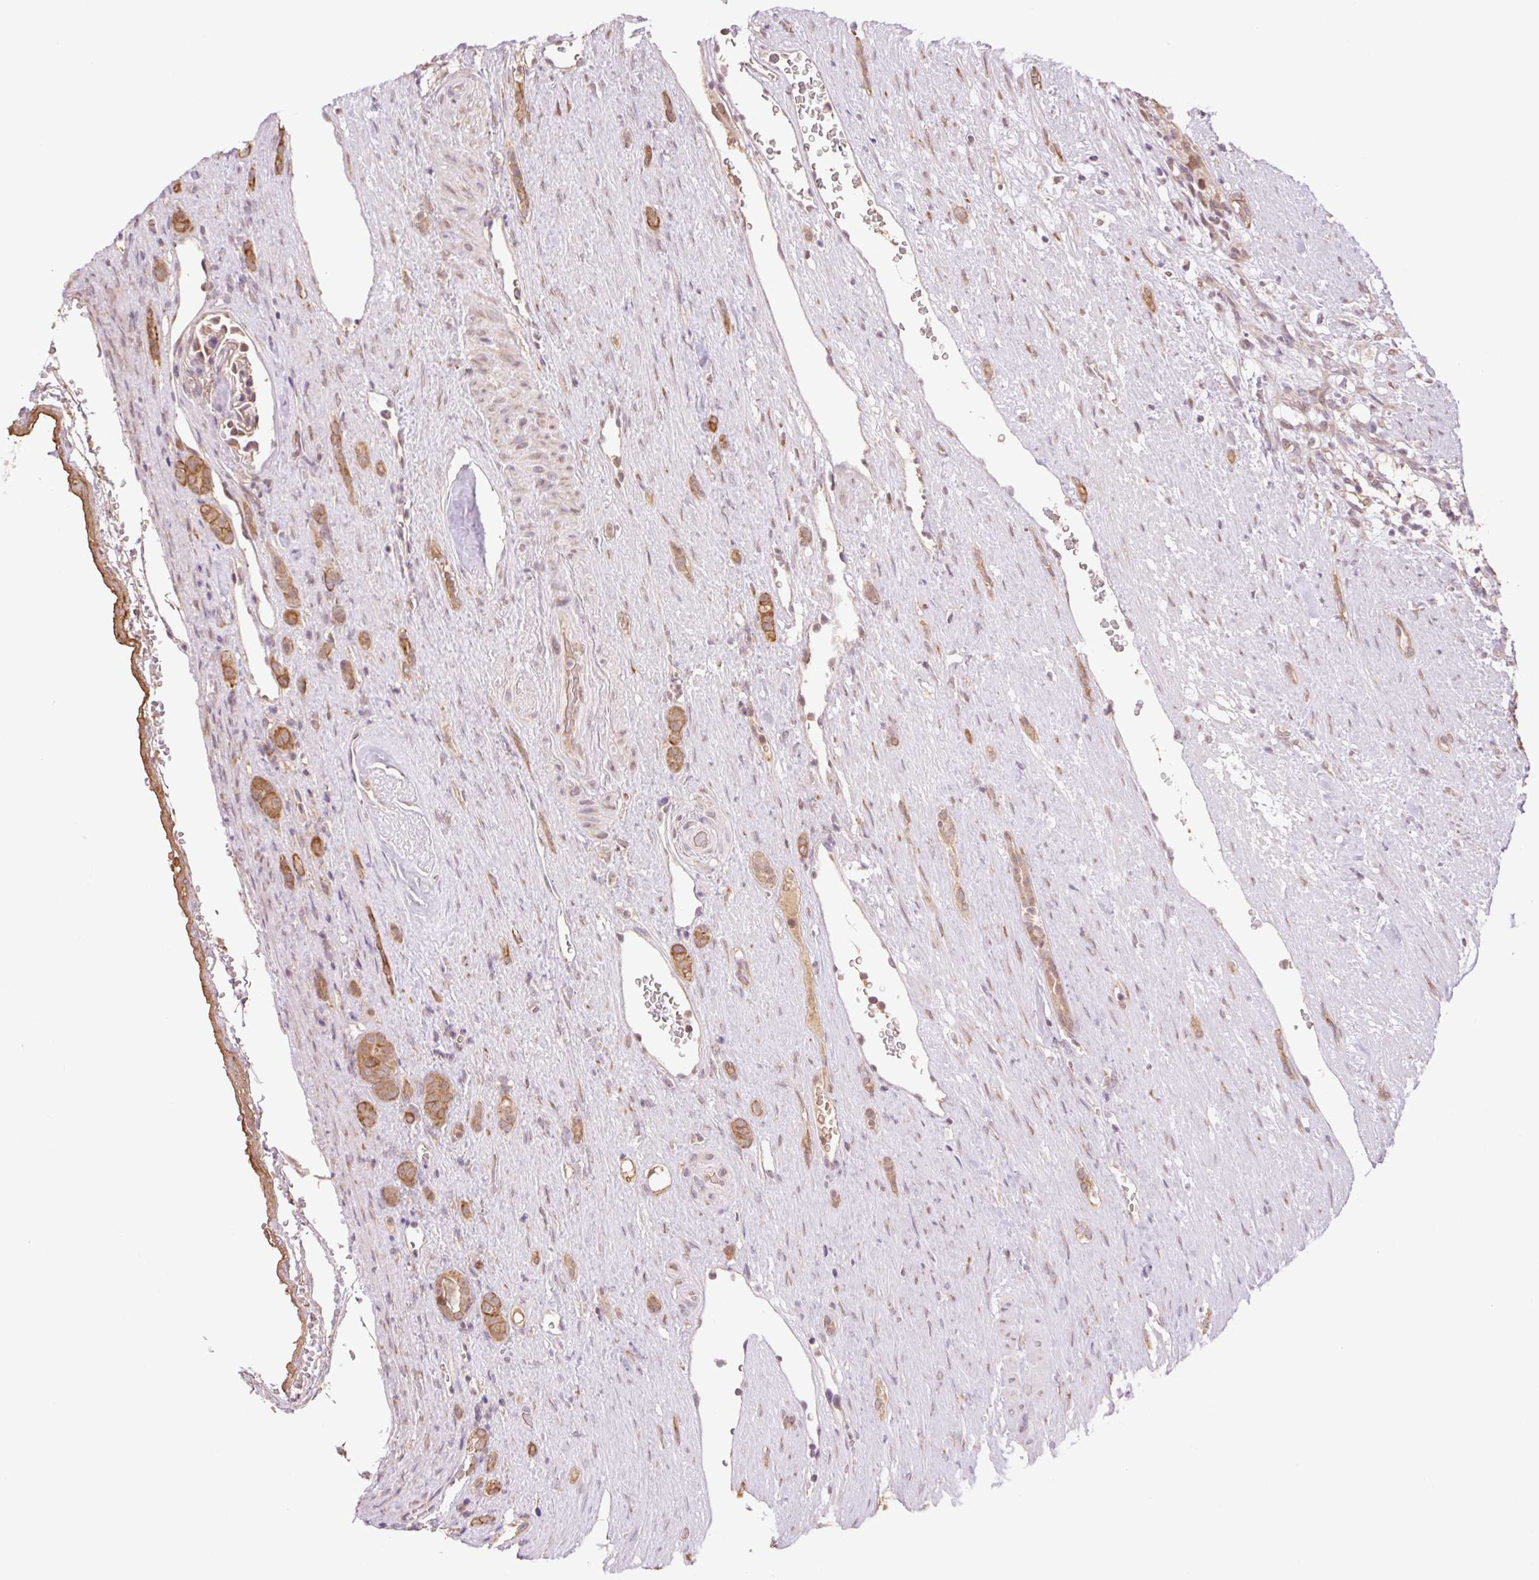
{"staining": {"intensity": "strong", "quantity": ">75%", "location": "cytoplasmic/membranous"}, "tissue": "renal cancer", "cell_type": "Tumor cells", "image_type": "cancer", "snomed": [{"axis": "morphology", "description": "Adenocarcinoma, NOS"}, {"axis": "topography", "description": "Kidney"}], "caption": "High-power microscopy captured an immunohistochemistry image of renal cancer, revealing strong cytoplasmic/membranous staining in approximately >75% of tumor cells.", "gene": "YJU2B", "patient": {"sex": "female", "age": 69}}